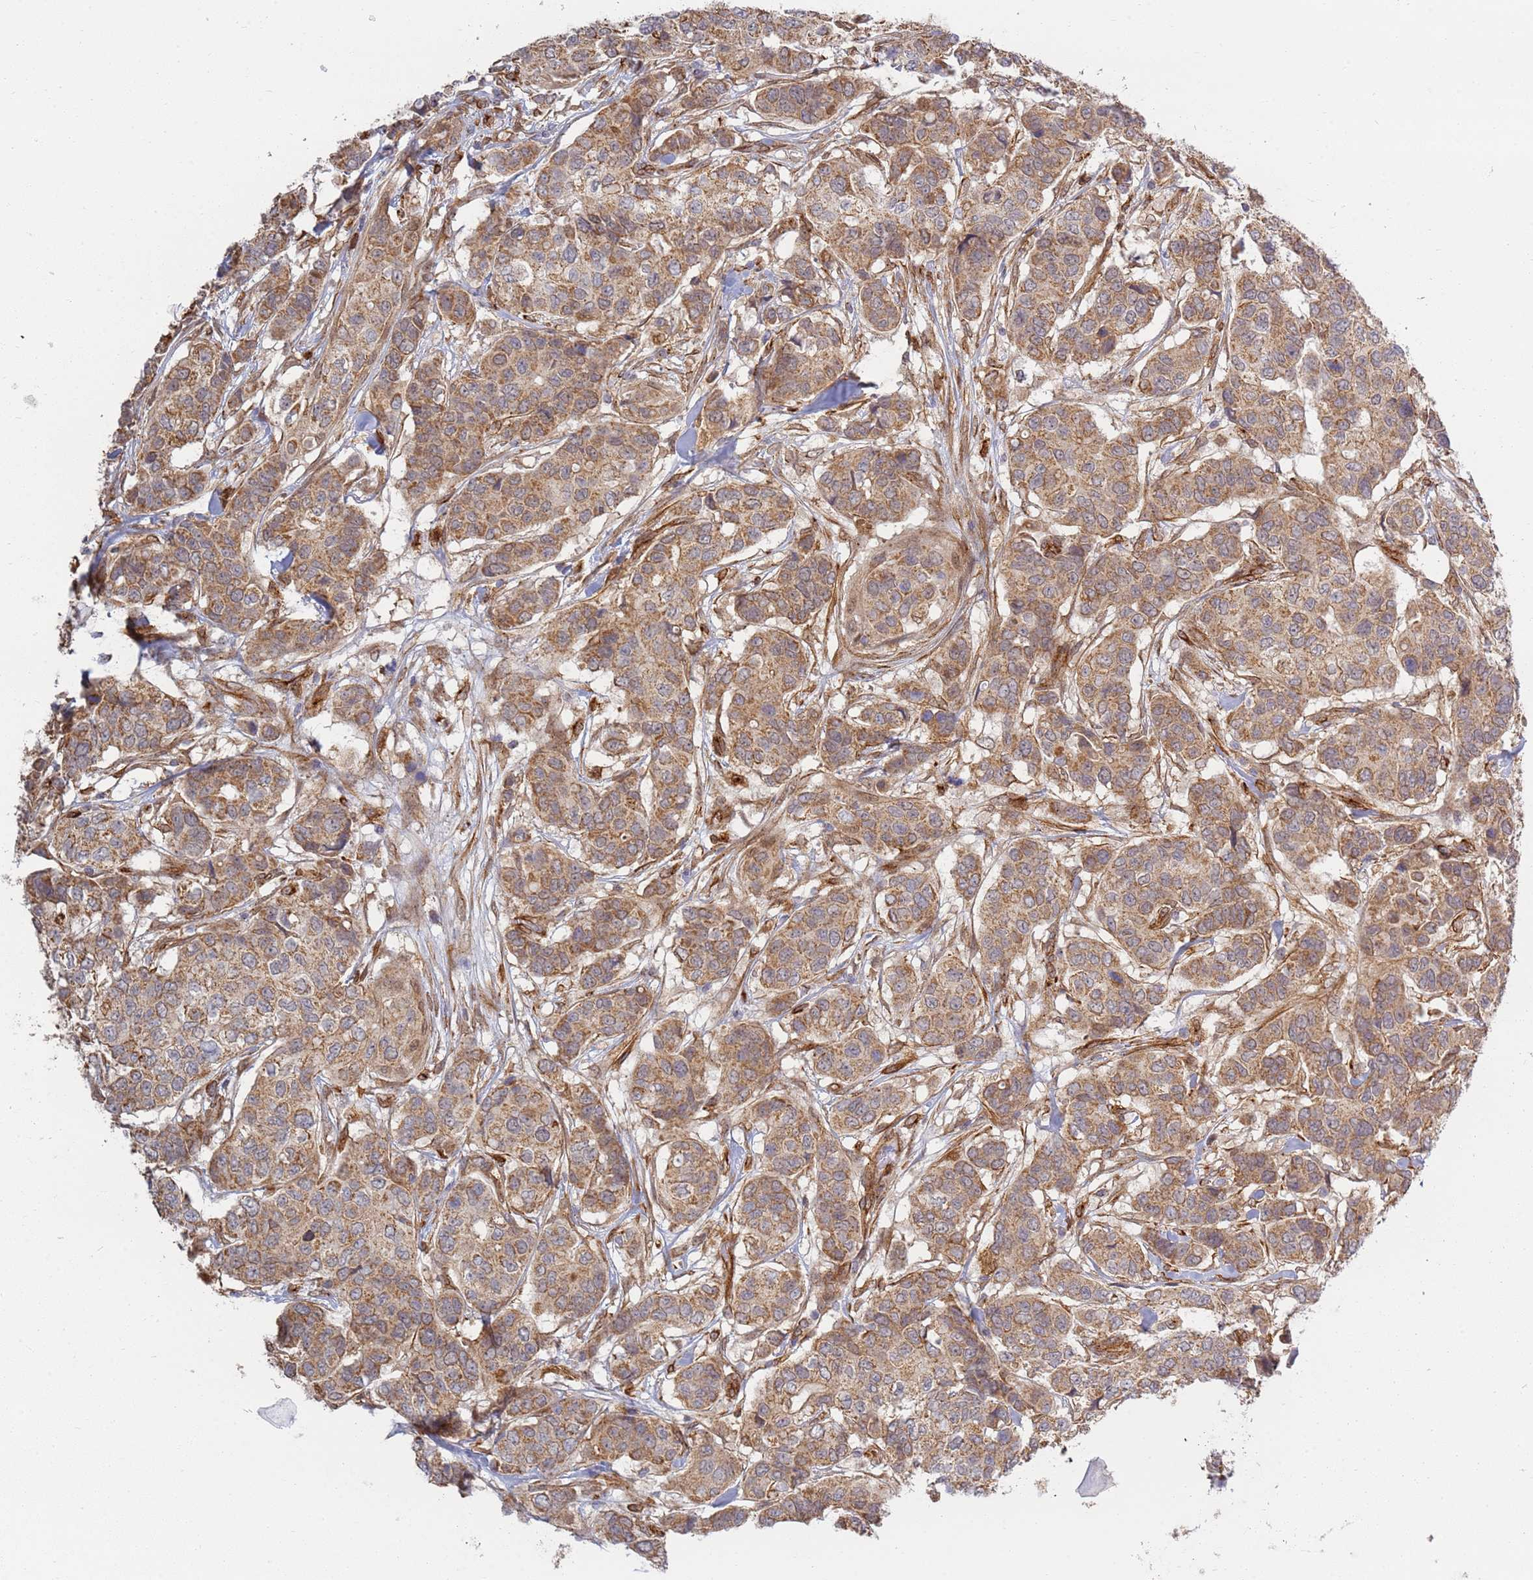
{"staining": {"intensity": "moderate", "quantity": ">75%", "location": "cytoplasmic/membranous"}, "tissue": "breast cancer", "cell_type": "Tumor cells", "image_type": "cancer", "snomed": [{"axis": "morphology", "description": "Lobular carcinoma"}, {"axis": "topography", "description": "Breast"}], "caption": "IHC (DAB (3,3'-diaminobenzidine)) staining of breast cancer (lobular carcinoma) shows moderate cytoplasmic/membranous protein staining in about >75% of tumor cells.", "gene": "CEP170", "patient": {"sex": "female", "age": 51}}